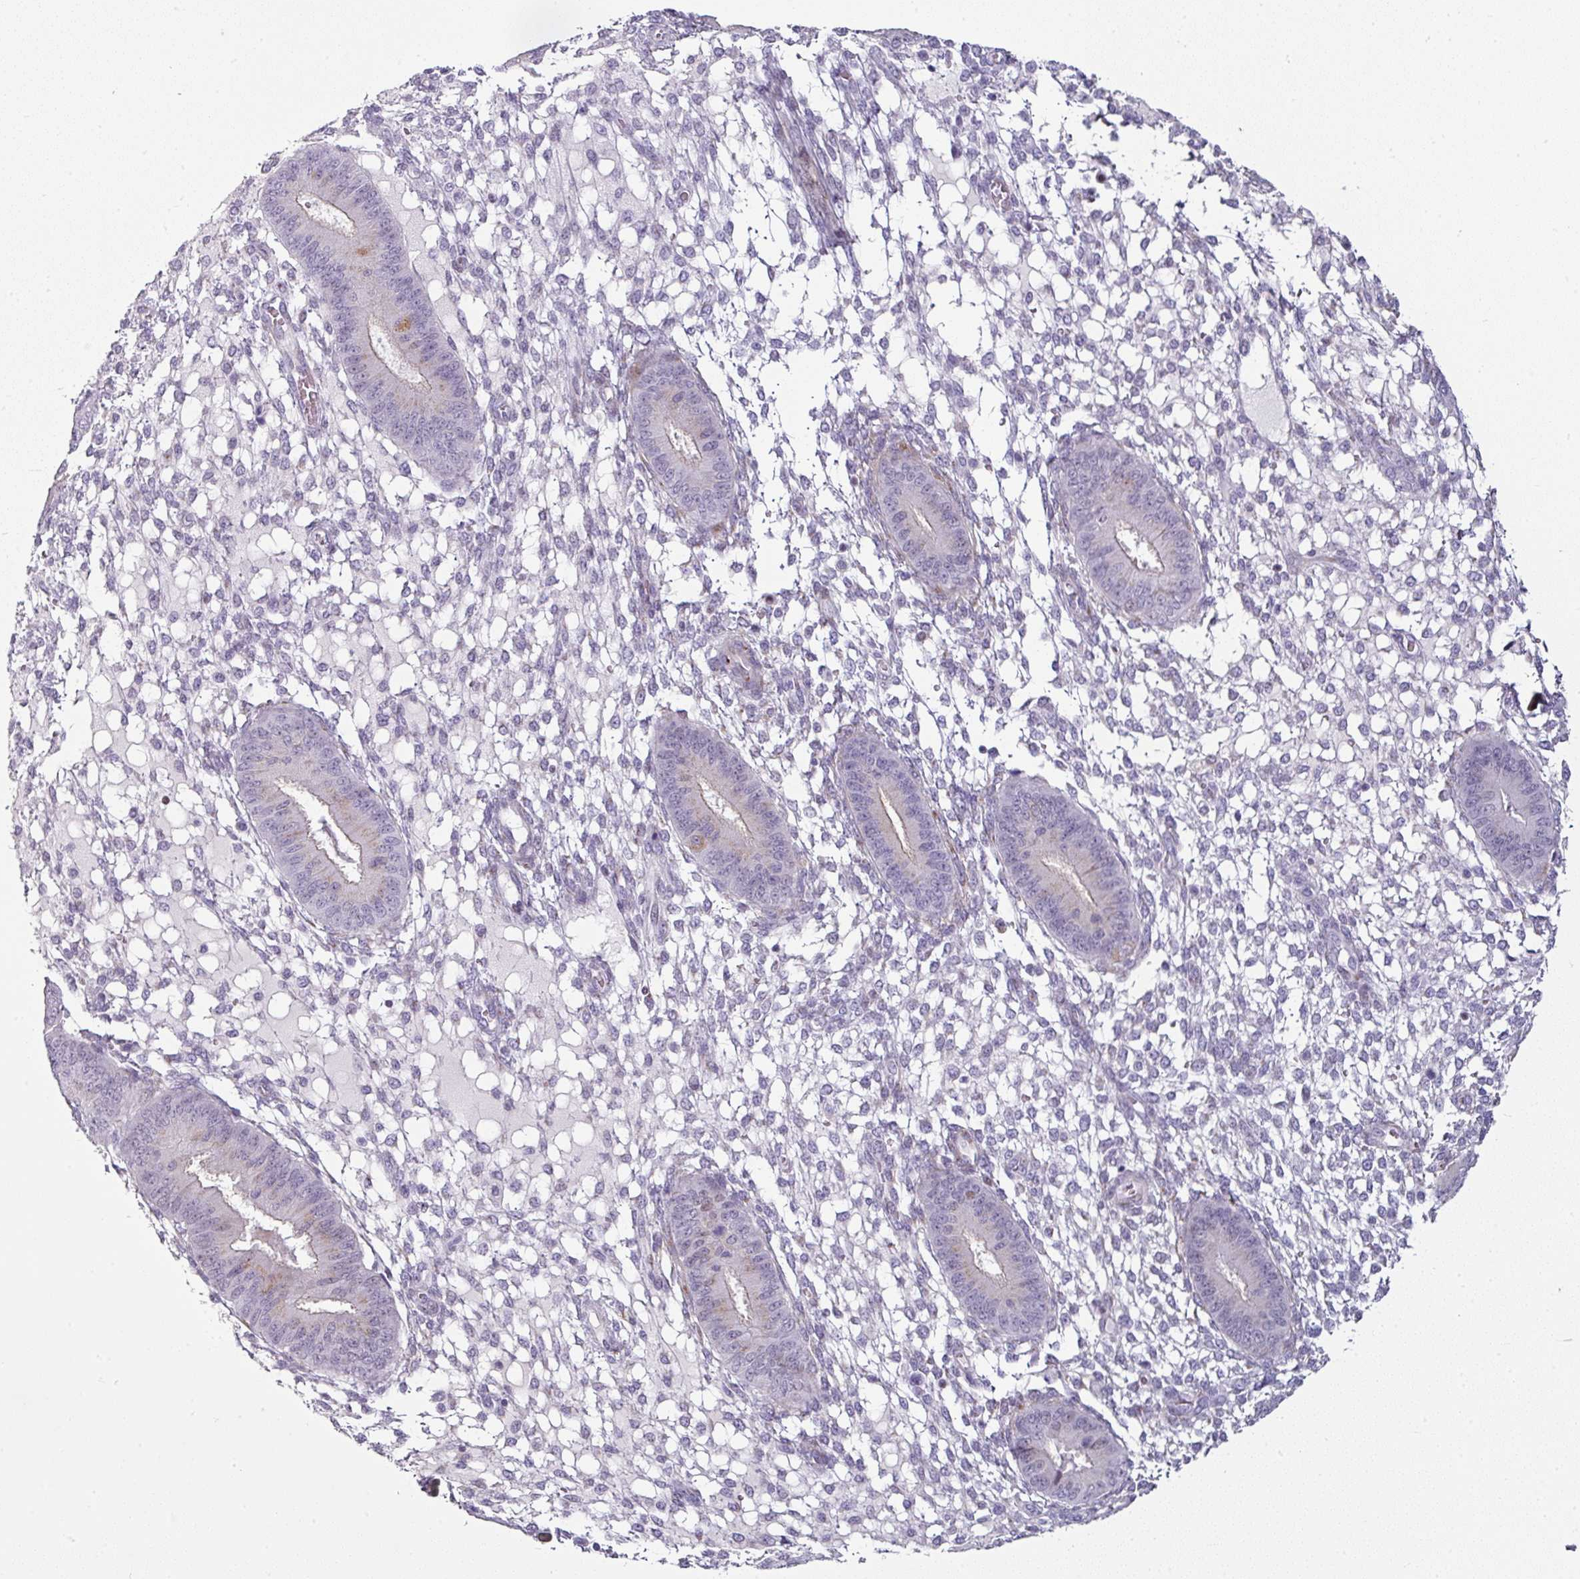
{"staining": {"intensity": "negative", "quantity": "none", "location": "none"}, "tissue": "endometrium", "cell_type": "Cells in endometrial stroma", "image_type": "normal", "snomed": [{"axis": "morphology", "description": "Normal tissue, NOS"}, {"axis": "topography", "description": "Endometrium"}], "caption": "Immunohistochemistry (IHC) histopathology image of unremarkable endometrium: human endometrium stained with DAB (3,3'-diaminobenzidine) displays no significant protein staining in cells in endometrial stroma.", "gene": "SYT8", "patient": {"sex": "female", "age": 49}}